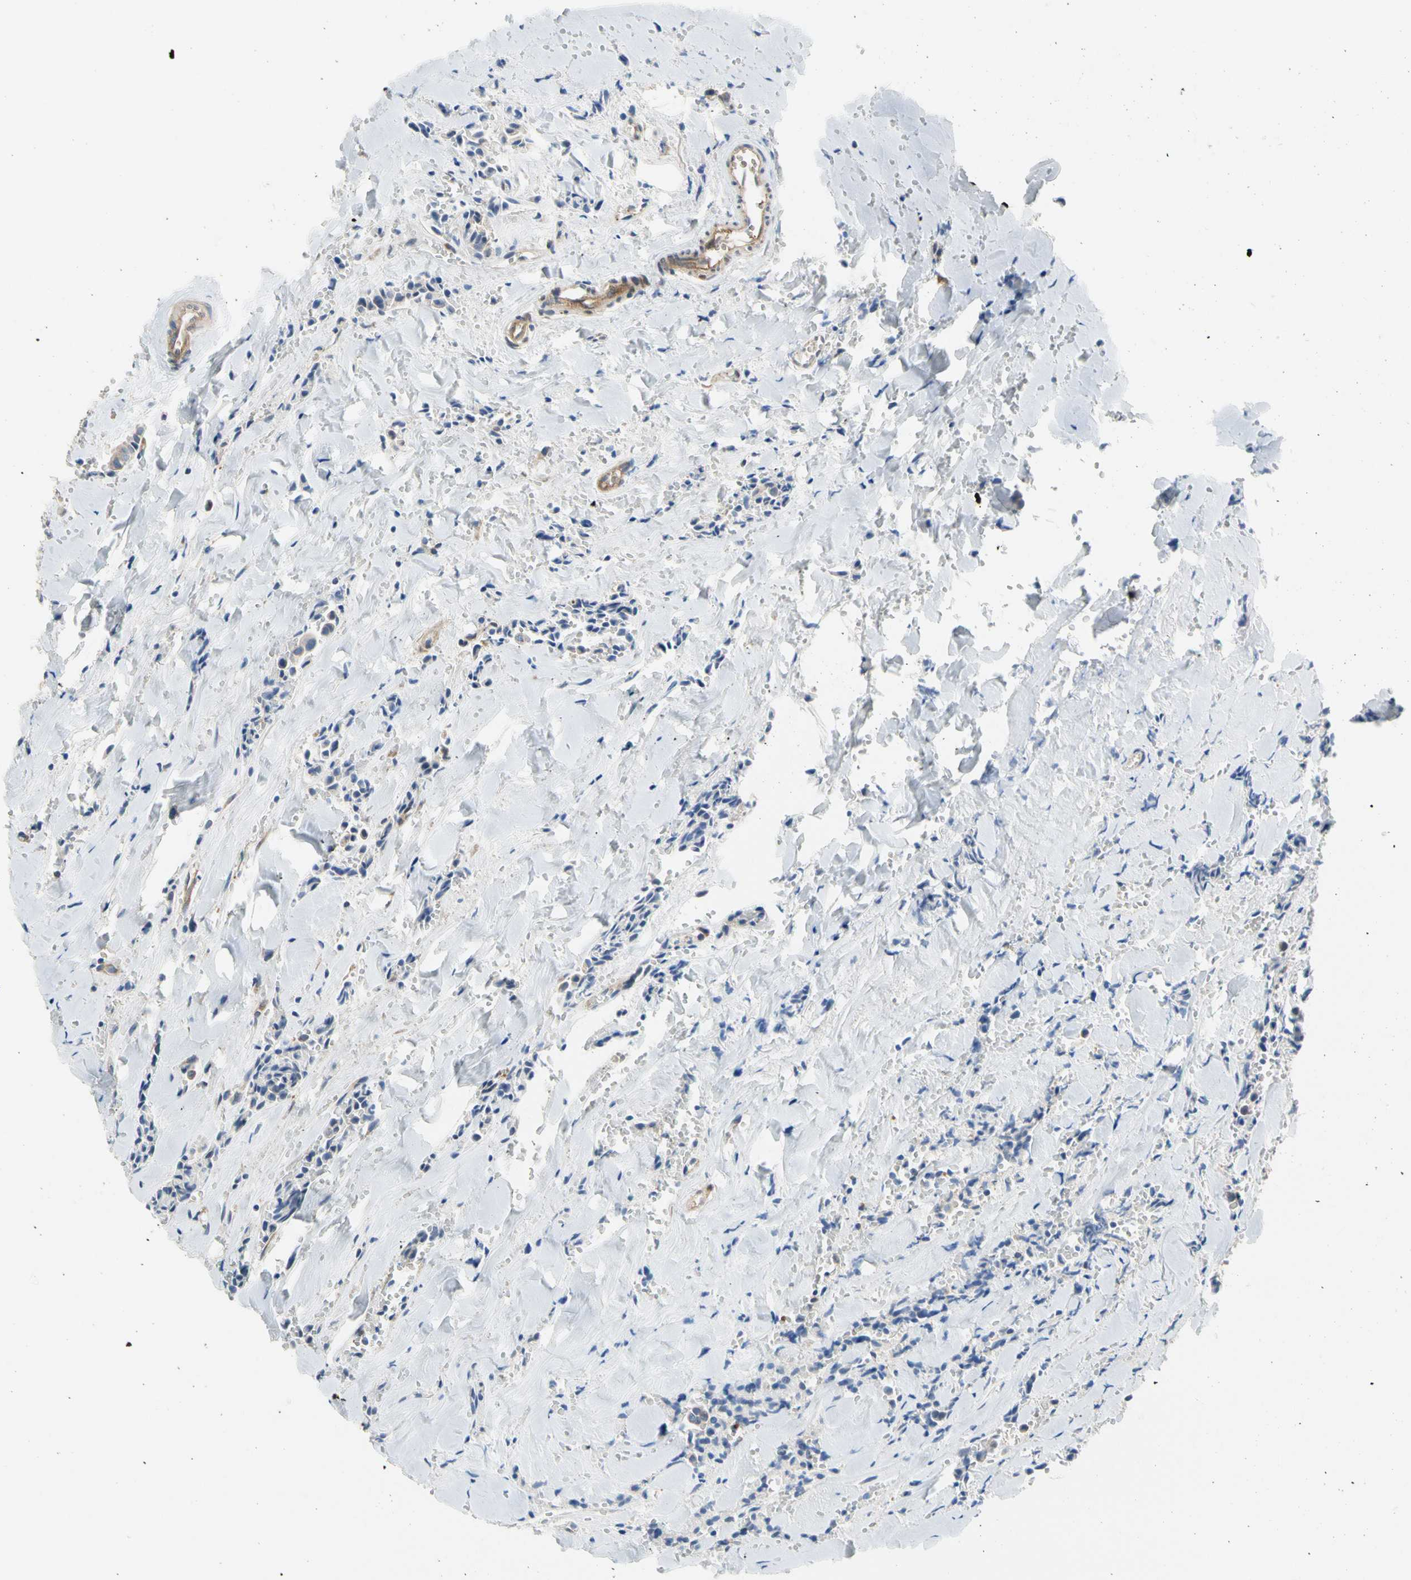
{"staining": {"intensity": "weak", "quantity": ">75%", "location": "cytoplasmic/membranous"}, "tissue": "head and neck cancer", "cell_type": "Tumor cells", "image_type": "cancer", "snomed": [{"axis": "morphology", "description": "Adenocarcinoma, NOS"}, {"axis": "topography", "description": "Salivary gland"}, {"axis": "topography", "description": "Head-Neck"}], "caption": "Protein expression analysis of human head and neck adenocarcinoma reveals weak cytoplasmic/membranous staining in about >75% of tumor cells.", "gene": "GPHN", "patient": {"sex": "female", "age": 59}}